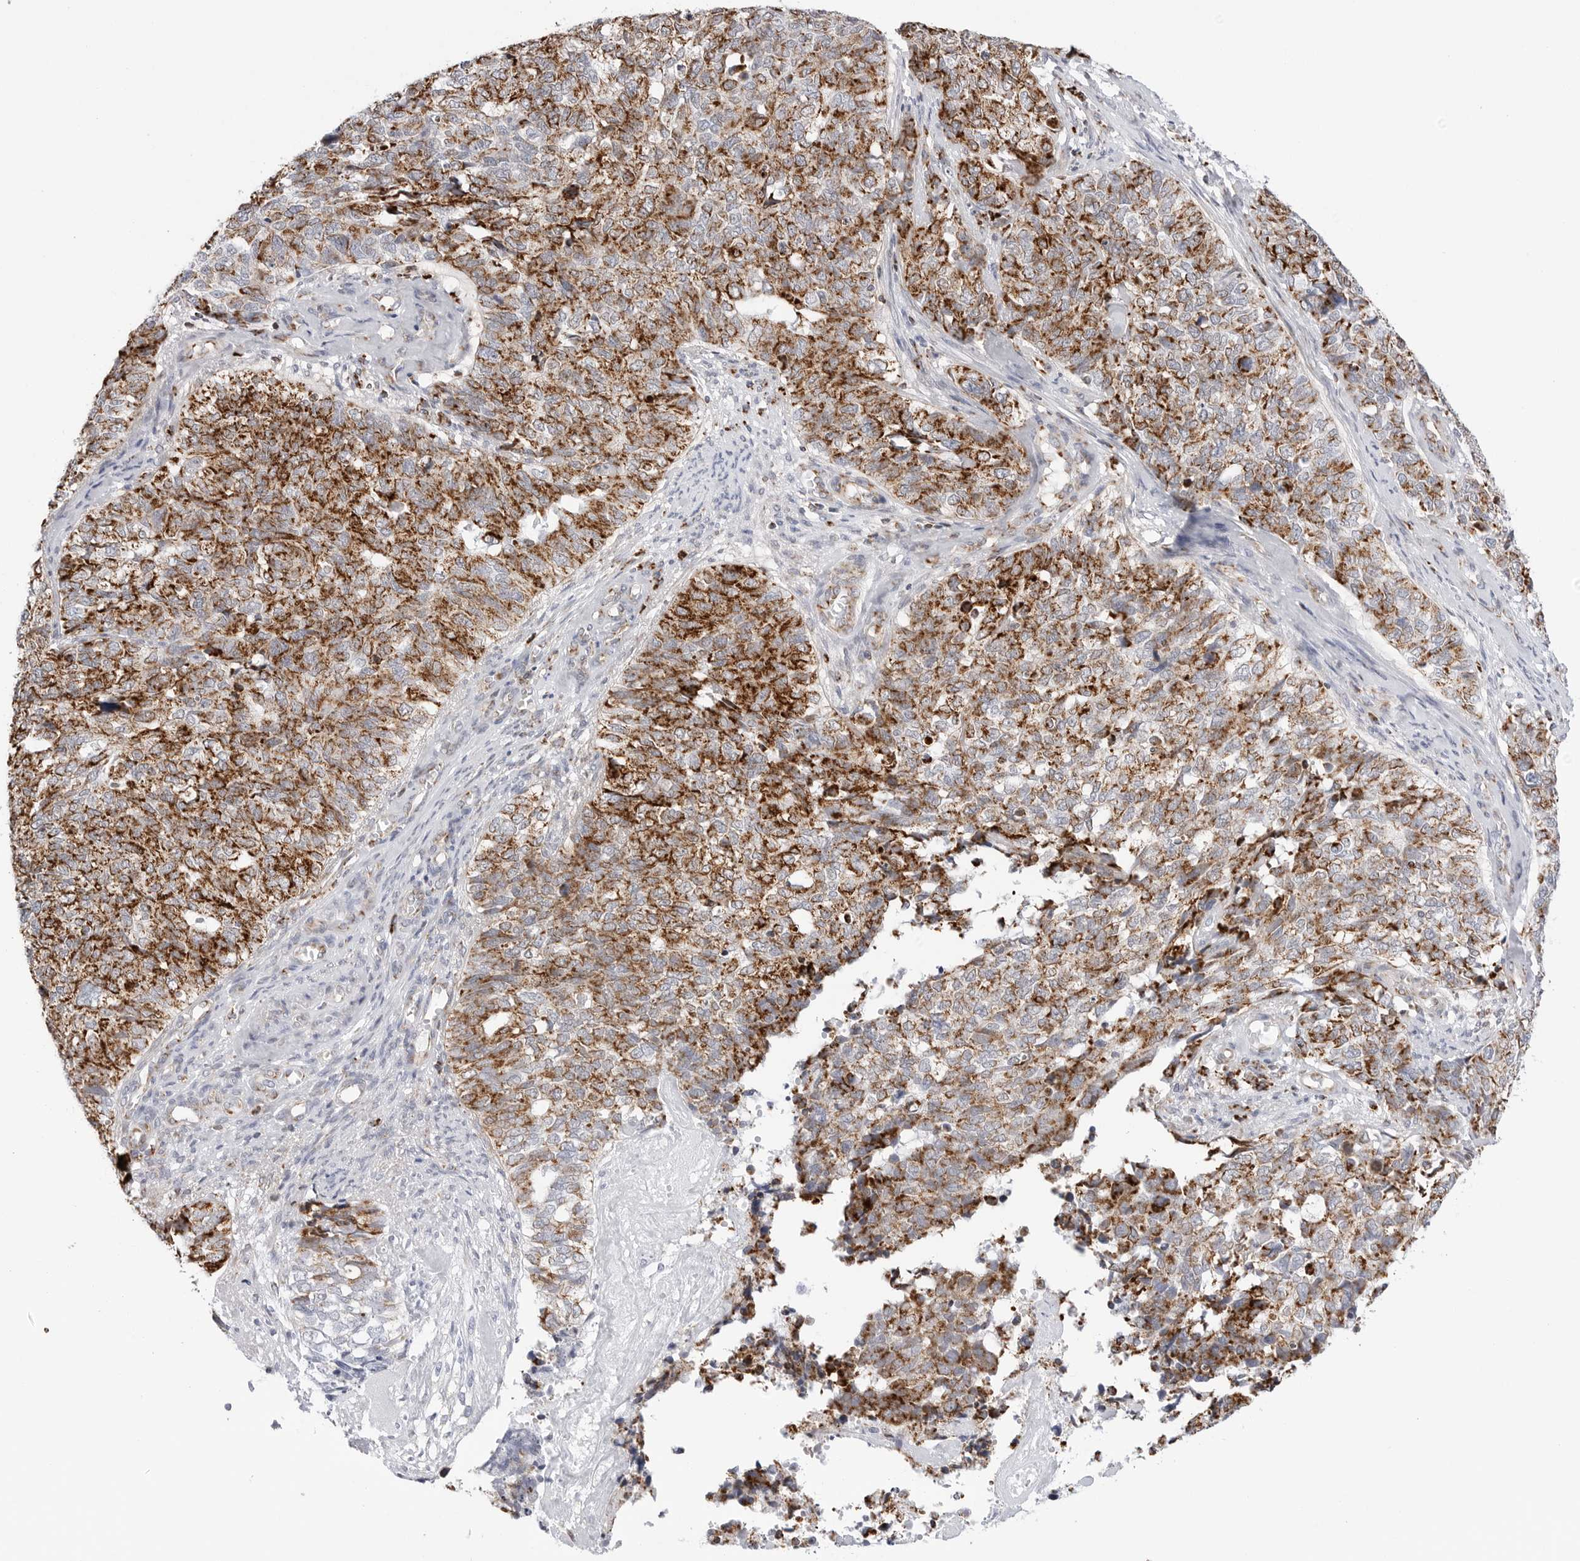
{"staining": {"intensity": "strong", "quantity": ">75%", "location": "cytoplasmic/membranous"}, "tissue": "cervical cancer", "cell_type": "Tumor cells", "image_type": "cancer", "snomed": [{"axis": "morphology", "description": "Squamous cell carcinoma, NOS"}, {"axis": "topography", "description": "Cervix"}], "caption": "Immunohistochemical staining of human cervical cancer (squamous cell carcinoma) reveals high levels of strong cytoplasmic/membranous positivity in about >75% of tumor cells.", "gene": "ATP5IF1", "patient": {"sex": "female", "age": 63}}